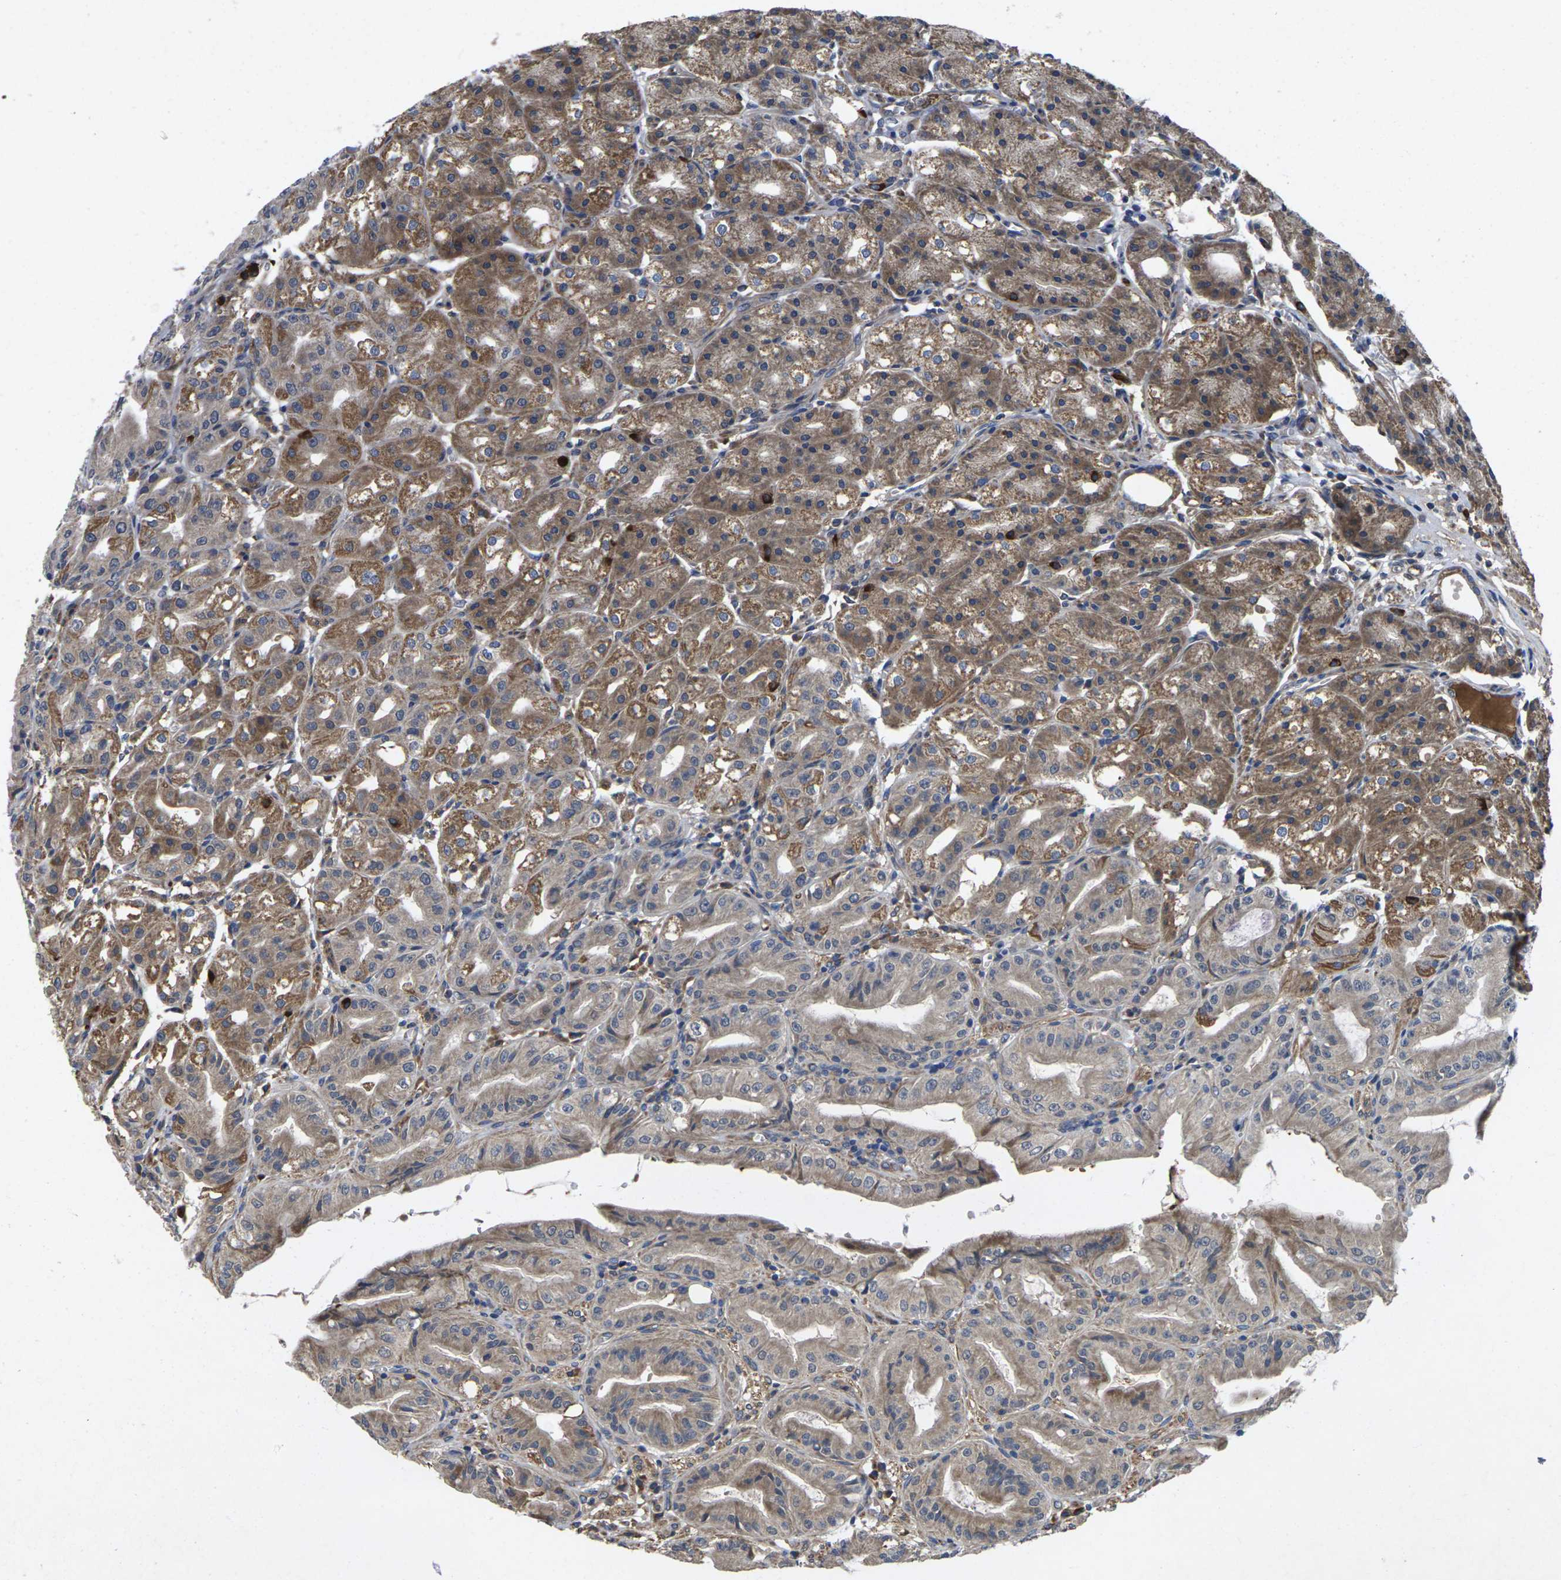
{"staining": {"intensity": "moderate", "quantity": ">75%", "location": "cytoplasmic/membranous"}, "tissue": "stomach", "cell_type": "Glandular cells", "image_type": "normal", "snomed": [{"axis": "morphology", "description": "Normal tissue, NOS"}, {"axis": "topography", "description": "Stomach, lower"}], "caption": "Unremarkable stomach demonstrates moderate cytoplasmic/membranous staining in about >75% of glandular cells.", "gene": "KIF1B", "patient": {"sex": "male", "age": 71}}